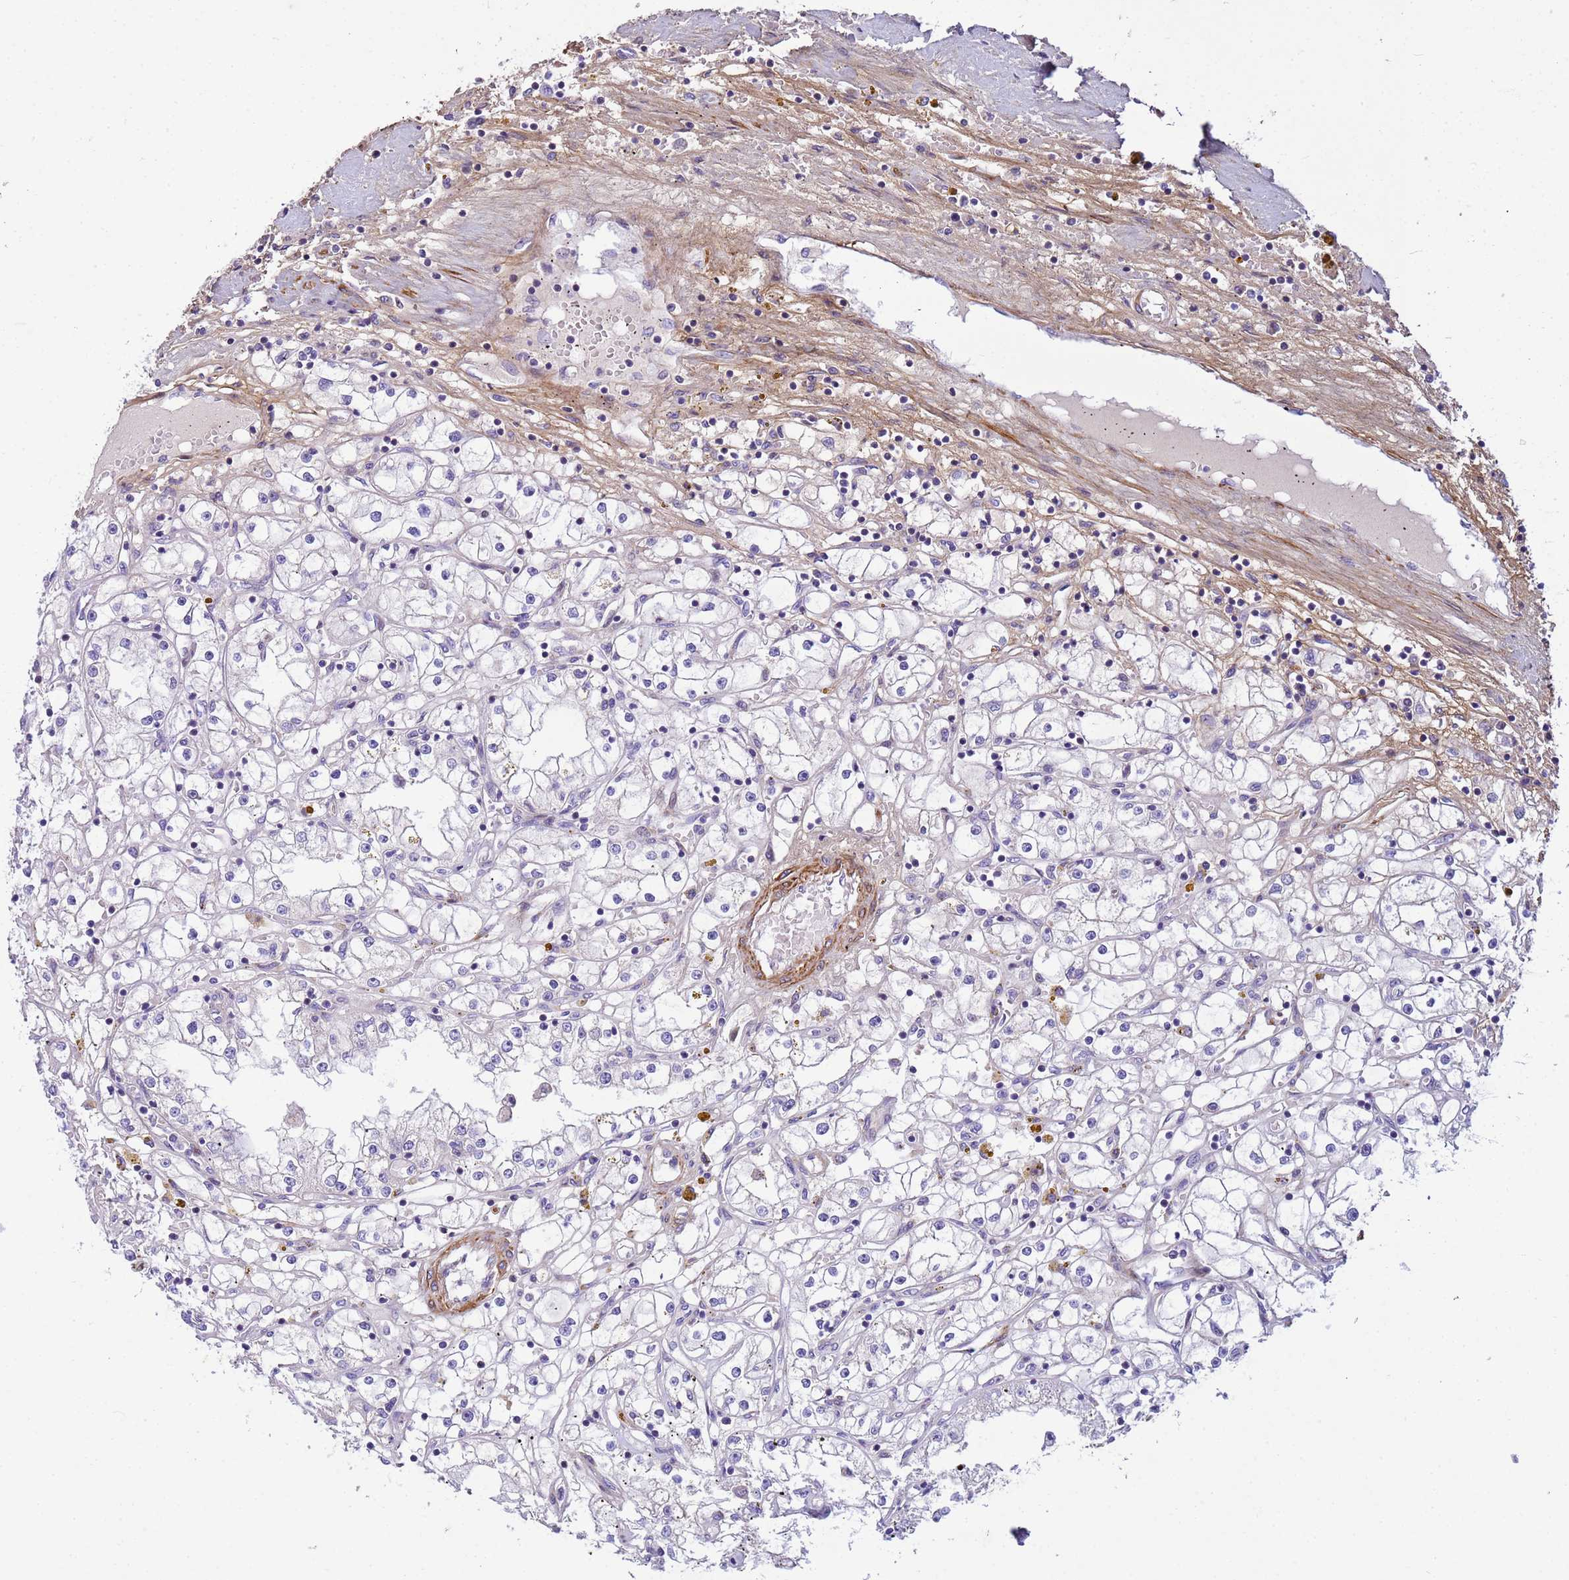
{"staining": {"intensity": "negative", "quantity": "none", "location": "none"}, "tissue": "renal cancer", "cell_type": "Tumor cells", "image_type": "cancer", "snomed": [{"axis": "morphology", "description": "Adenocarcinoma, NOS"}, {"axis": "topography", "description": "Kidney"}], "caption": "An immunohistochemistry (IHC) image of renal cancer is shown. There is no staining in tumor cells of renal cancer. (IHC, brightfield microscopy, high magnification).", "gene": "P2RX7", "patient": {"sex": "male", "age": 56}}